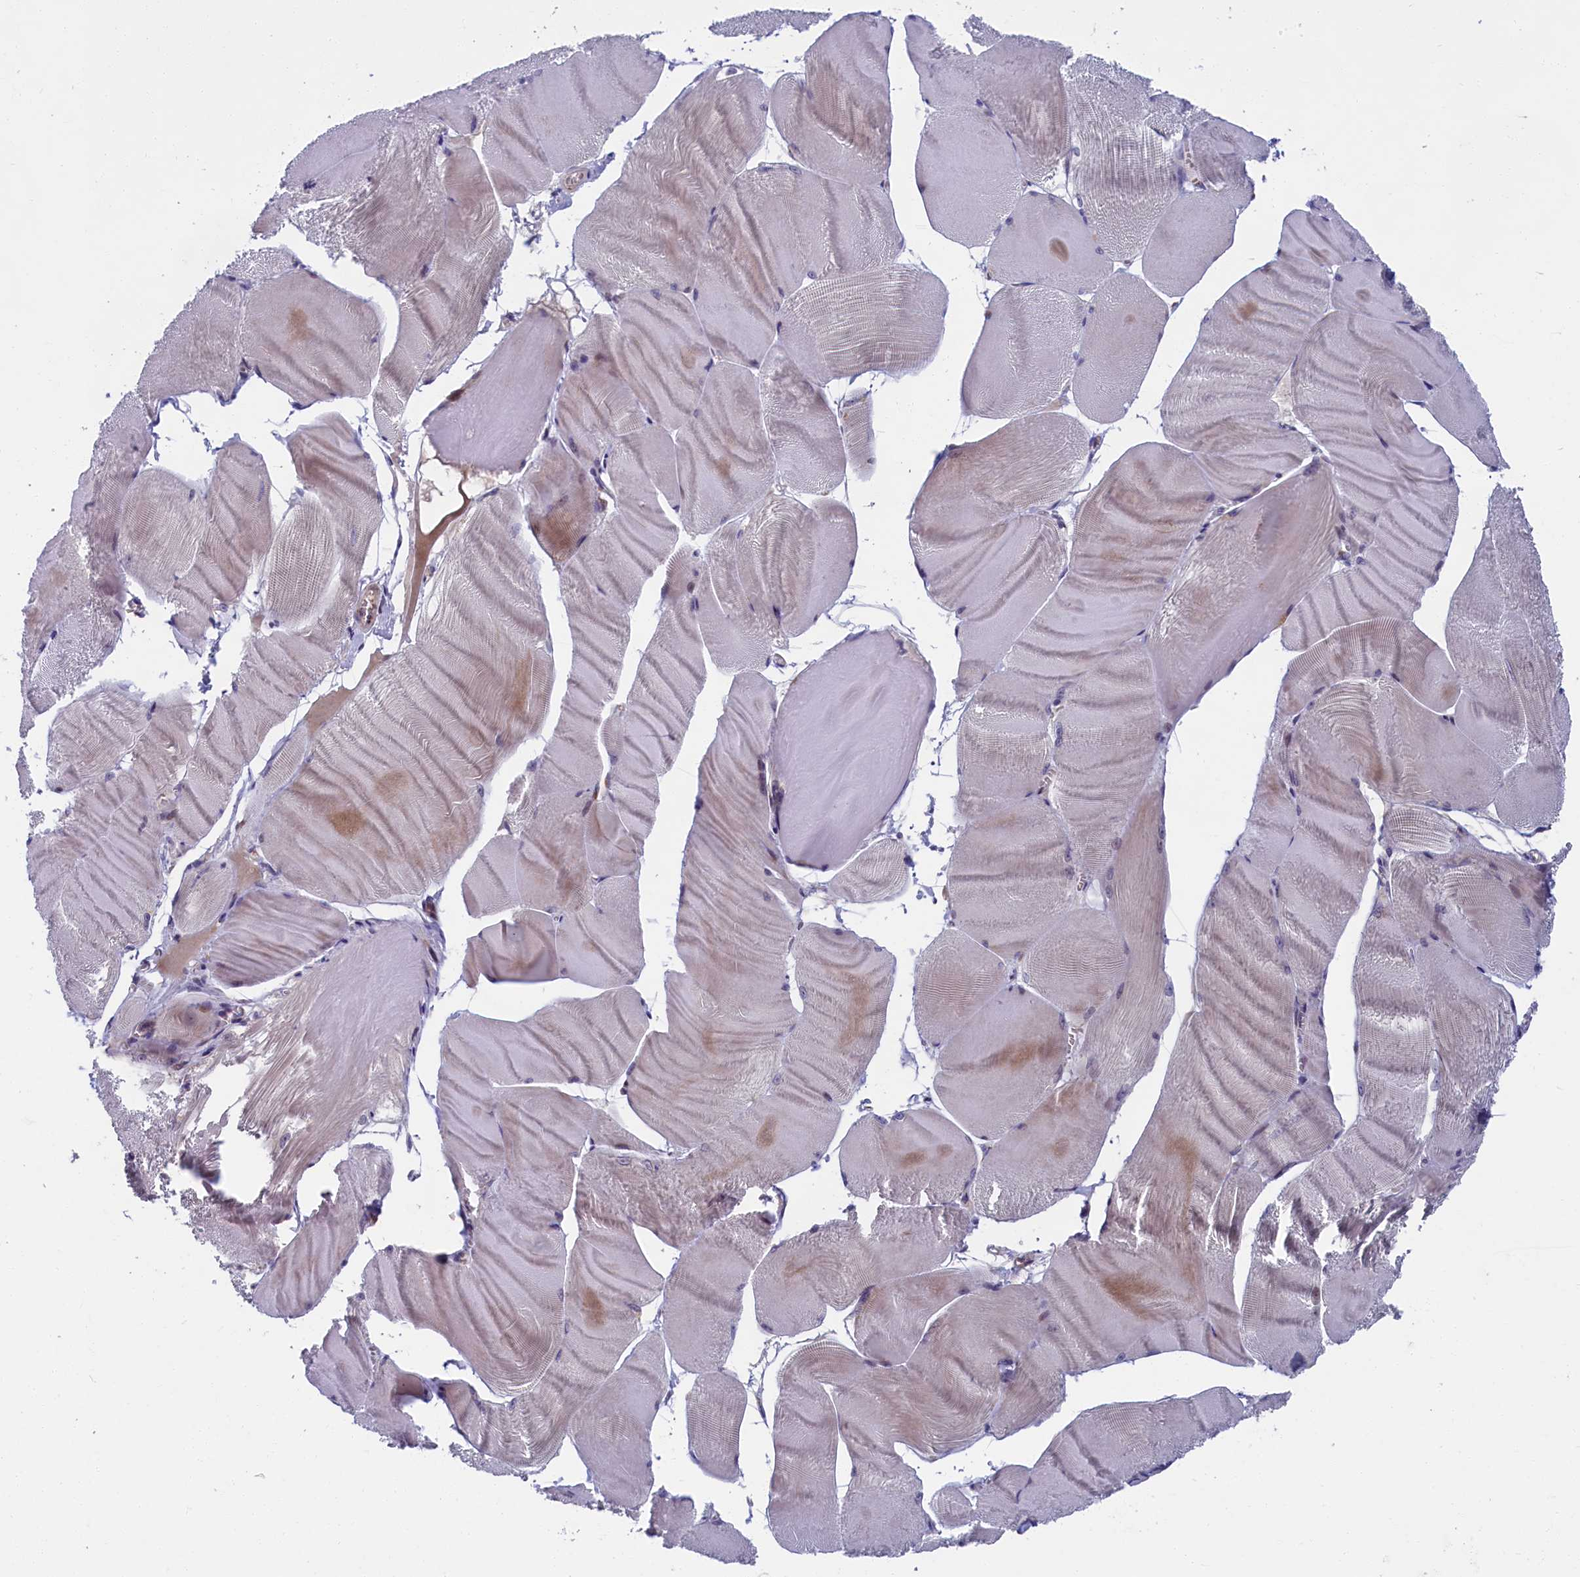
{"staining": {"intensity": "weak", "quantity": "25%-75%", "location": "cytoplasmic/membranous"}, "tissue": "skeletal muscle", "cell_type": "Myocytes", "image_type": "normal", "snomed": [{"axis": "morphology", "description": "Normal tissue, NOS"}, {"axis": "morphology", "description": "Basal cell carcinoma"}, {"axis": "topography", "description": "Skeletal muscle"}], "caption": "Immunohistochemical staining of benign human skeletal muscle demonstrates weak cytoplasmic/membranous protein expression in approximately 25%-75% of myocytes.", "gene": "LIG1", "patient": {"sex": "female", "age": 64}}